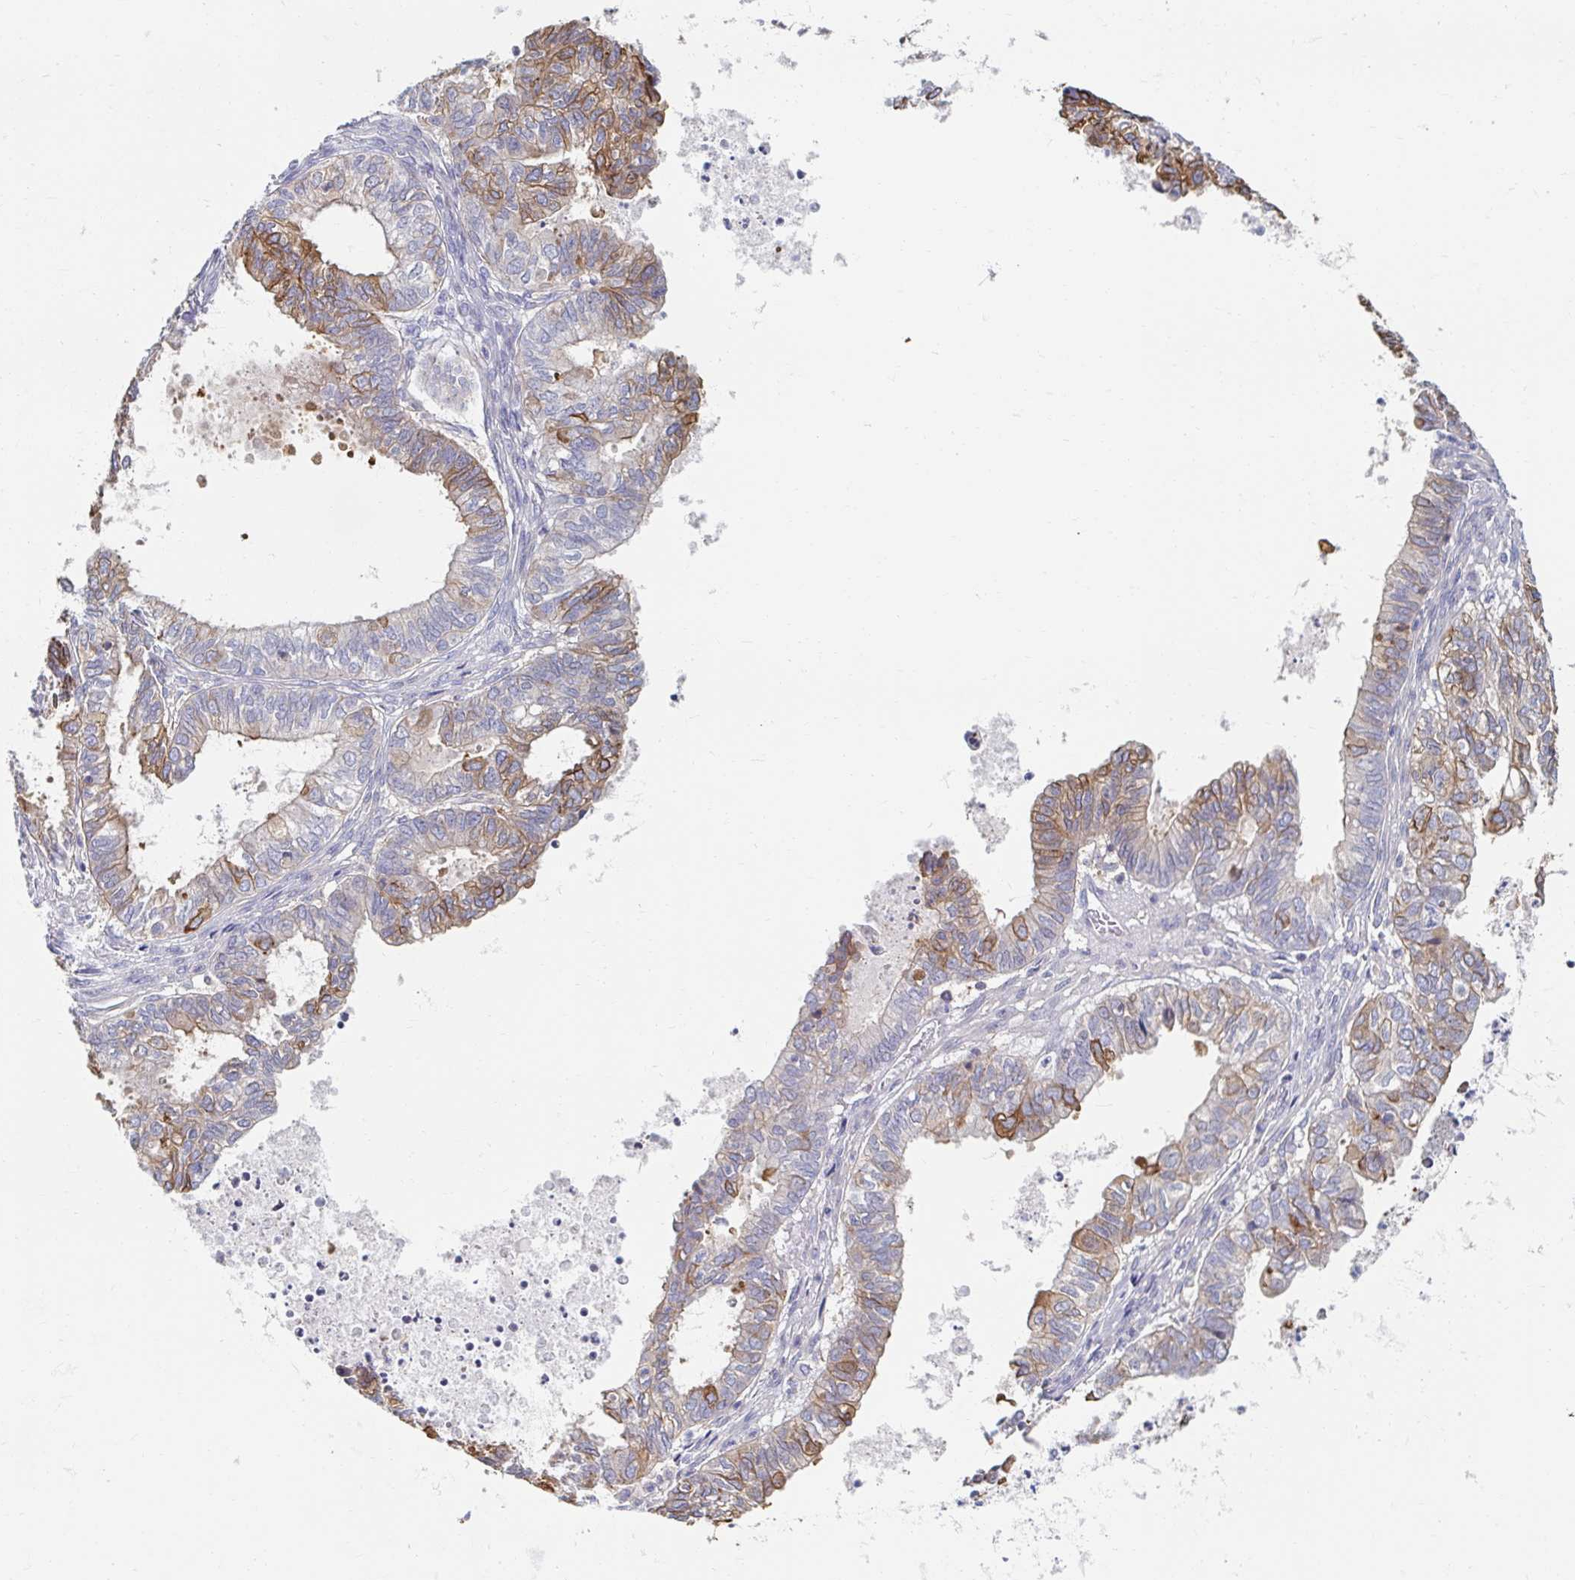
{"staining": {"intensity": "moderate", "quantity": "25%-75%", "location": "cytoplasmic/membranous"}, "tissue": "ovarian cancer", "cell_type": "Tumor cells", "image_type": "cancer", "snomed": [{"axis": "morphology", "description": "Carcinoma, endometroid"}, {"axis": "topography", "description": "Ovary"}], "caption": "A brown stain shows moderate cytoplasmic/membranous staining of a protein in human ovarian cancer (endometroid carcinoma) tumor cells.", "gene": "MYLK2", "patient": {"sex": "female", "age": 64}}